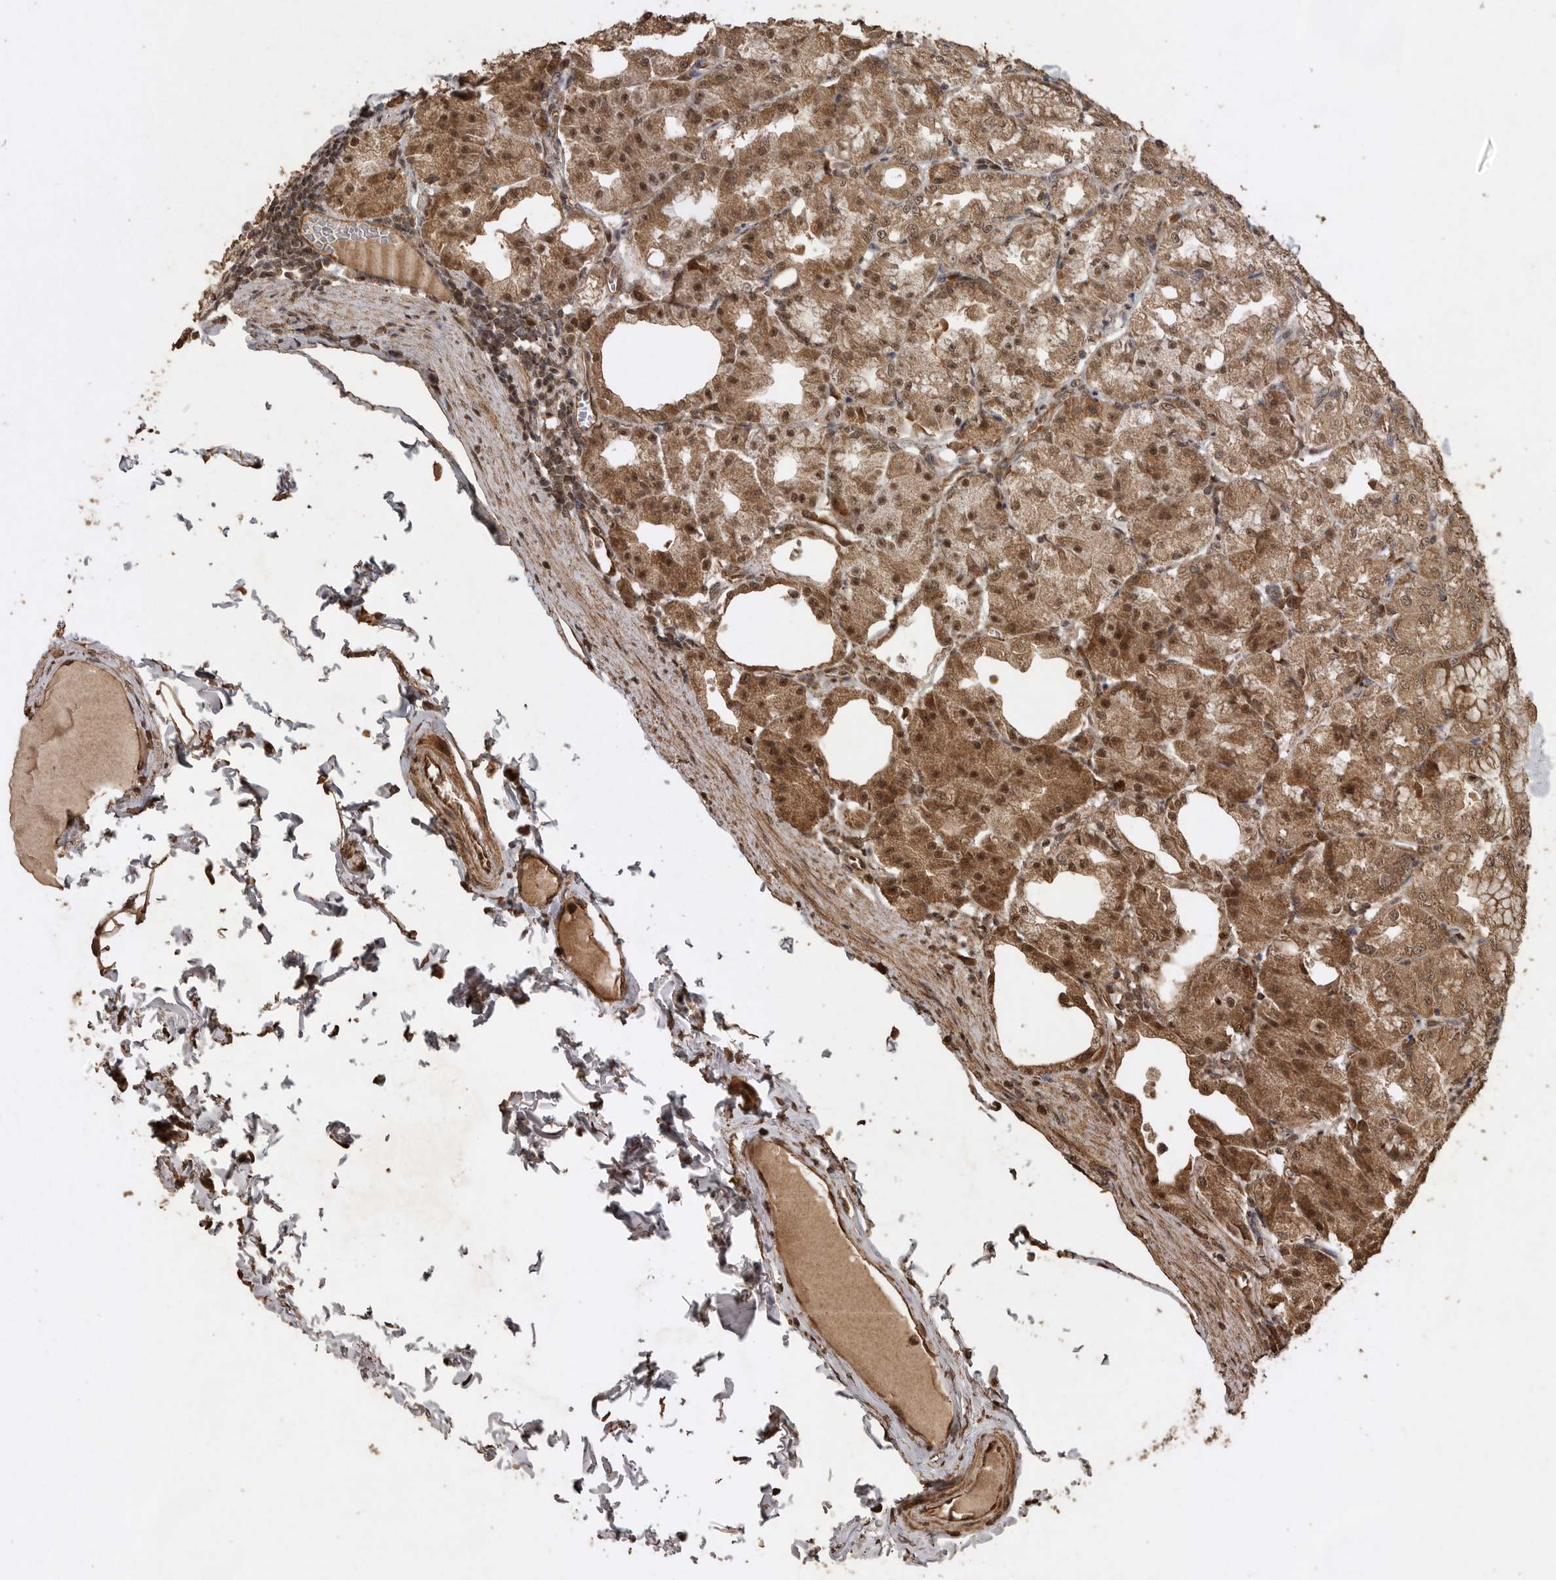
{"staining": {"intensity": "strong", "quantity": ">75%", "location": "cytoplasmic/membranous"}, "tissue": "stomach", "cell_type": "Glandular cells", "image_type": "normal", "snomed": [{"axis": "morphology", "description": "Normal tissue, NOS"}, {"axis": "topography", "description": "Stomach, lower"}], "caption": "A brown stain labels strong cytoplasmic/membranous positivity of a protein in glandular cells of benign human stomach. (IHC, brightfield microscopy, high magnification).", "gene": "PINK1", "patient": {"sex": "male", "age": 71}}